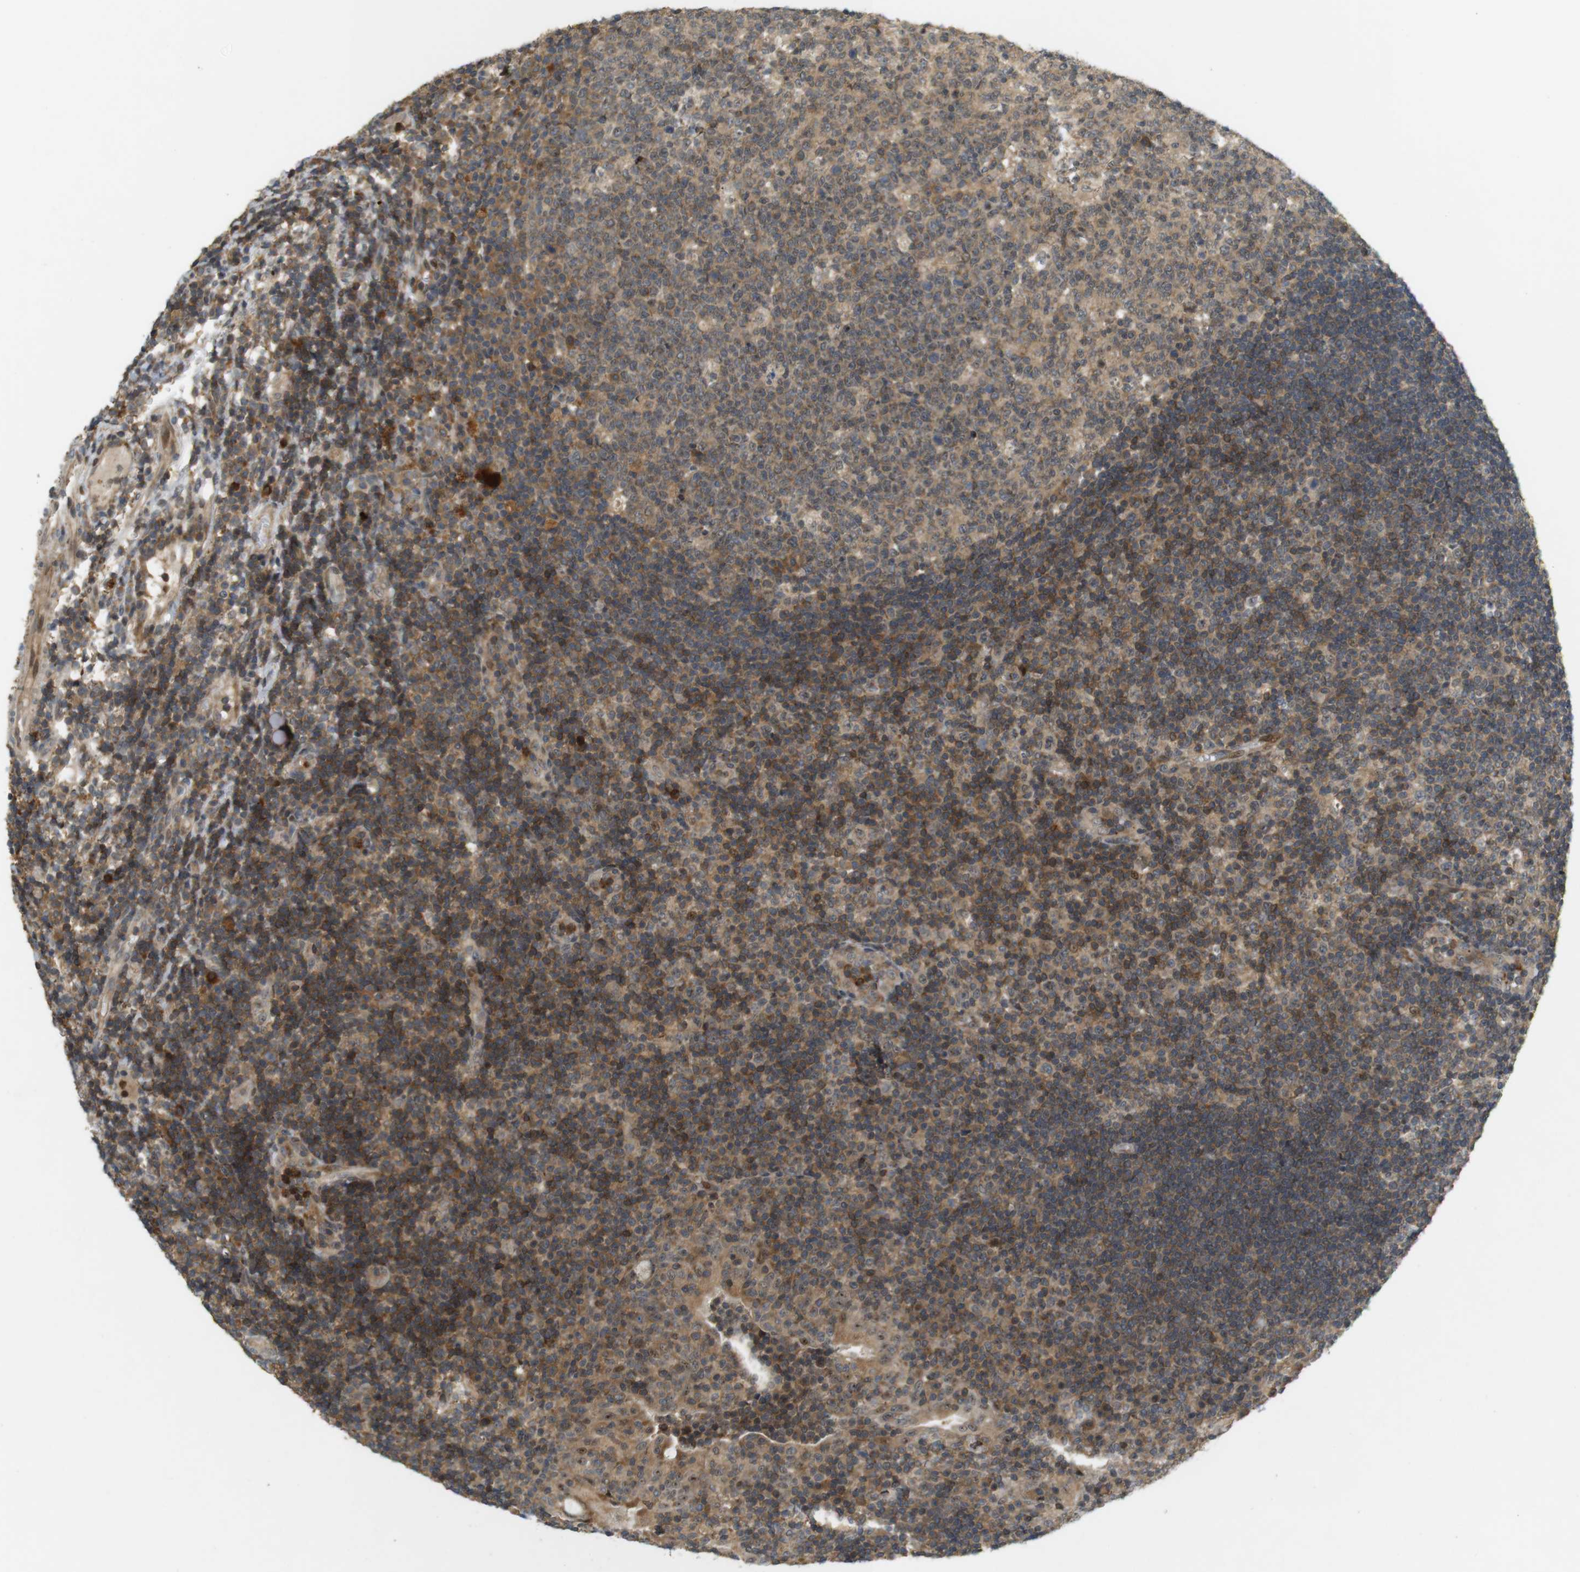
{"staining": {"intensity": "moderate", "quantity": ">75%", "location": "cytoplasmic/membranous"}, "tissue": "tonsil", "cell_type": "Germinal center cells", "image_type": "normal", "snomed": [{"axis": "morphology", "description": "Normal tissue, NOS"}, {"axis": "topography", "description": "Tonsil"}], "caption": "Germinal center cells exhibit medium levels of moderate cytoplasmic/membranous staining in approximately >75% of cells in benign human tonsil.", "gene": "TMX3", "patient": {"sex": "female", "age": 40}}